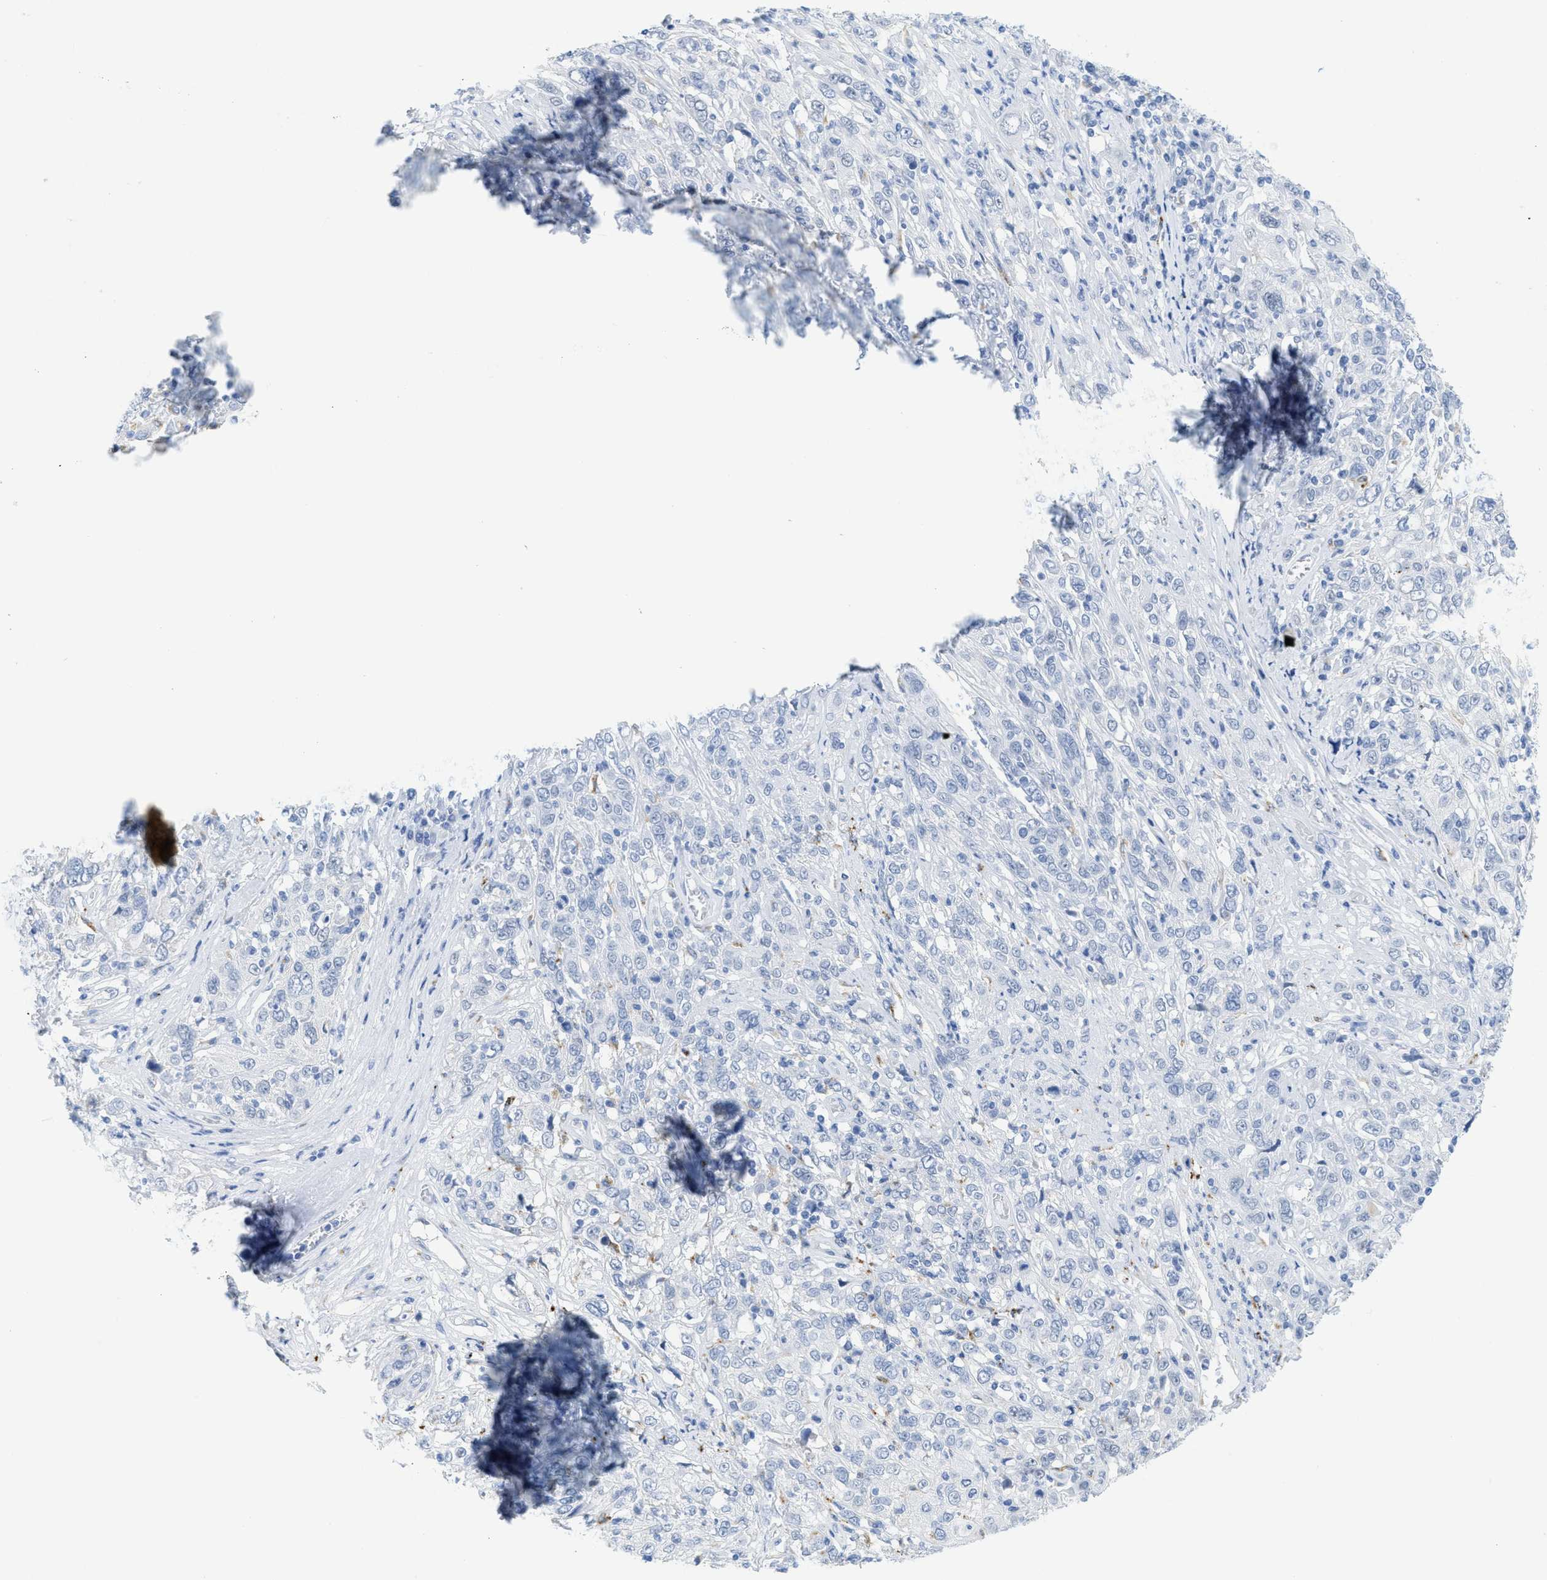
{"staining": {"intensity": "negative", "quantity": "none", "location": "none"}, "tissue": "cervical cancer", "cell_type": "Tumor cells", "image_type": "cancer", "snomed": [{"axis": "morphology", "description": "Squamous cell carcinoma, NOS"}, {"axis": "topography", "description": "Cervix"}], "caption": "A high-resolution histopathology image shows immunohistochemistry (IHC) staining of cervical cancer, which exhibits no significant staining in tumor cells.", "gene": "WDR4", "patient": {"sex": "female", "age": 46}}